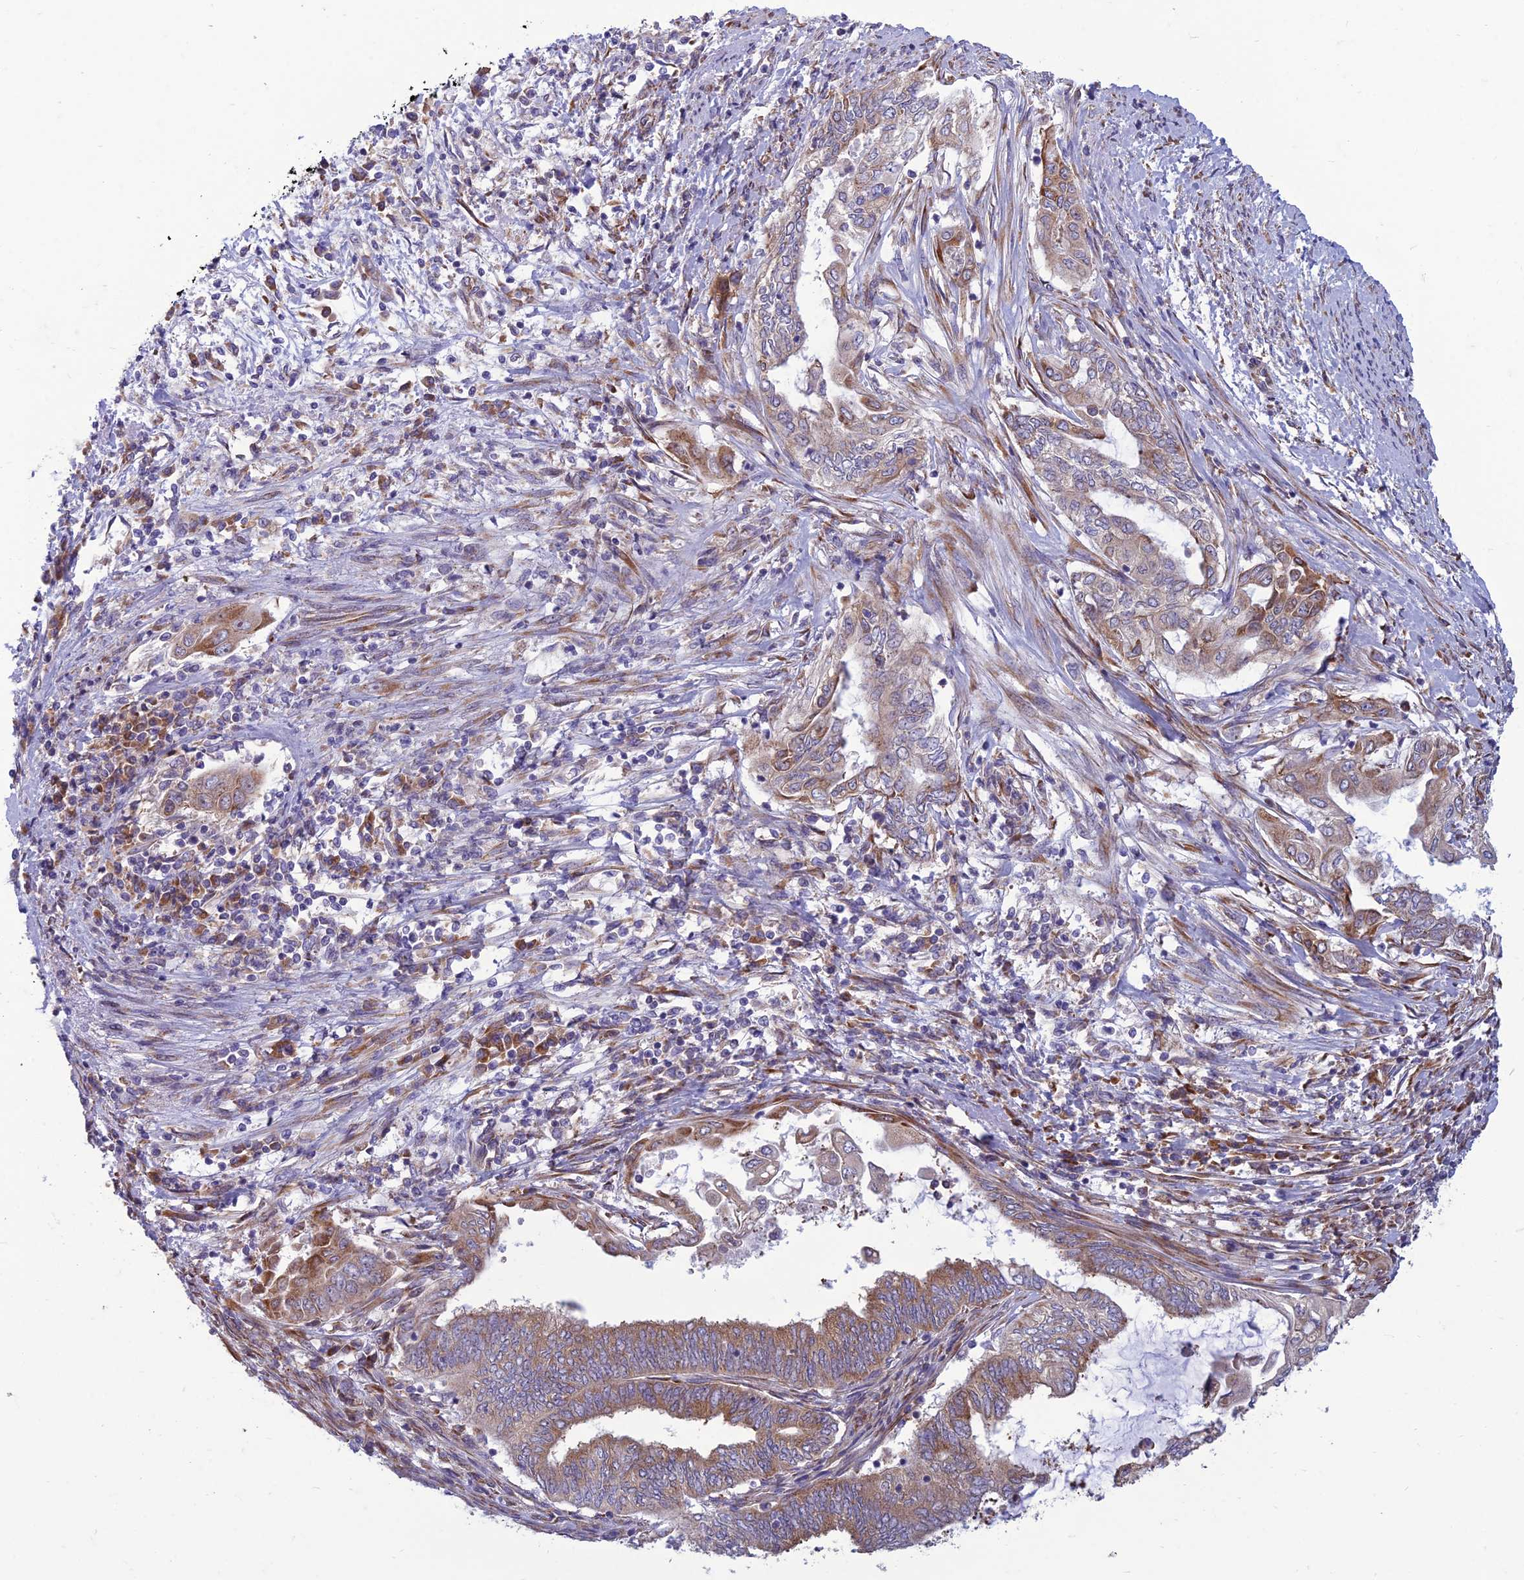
{"staining": {"intensity": "moderate", "quantity": "25%-75%", "location": "cytoplasmic/membranous"}, "tissue": "endometrial cancer", "cell_type": "Tumor cells", "image_type": "cancer", "snomed": [{"axis": "morphology", "description": "Adenocarcinoma, NOS"}, {"axis": "topography", "description": "Uterus"}, {"axis": "topography", "description": "Endometrium"}], "caption": "The histopathology image exhibits staining of endometrial cancer, revealing moderate cytoplasmic/membranous protein positivity (brown color) within tumor cells.", "gene": "RPL17-C18orf32", "patient": {"sex": "female", "age": 70}}